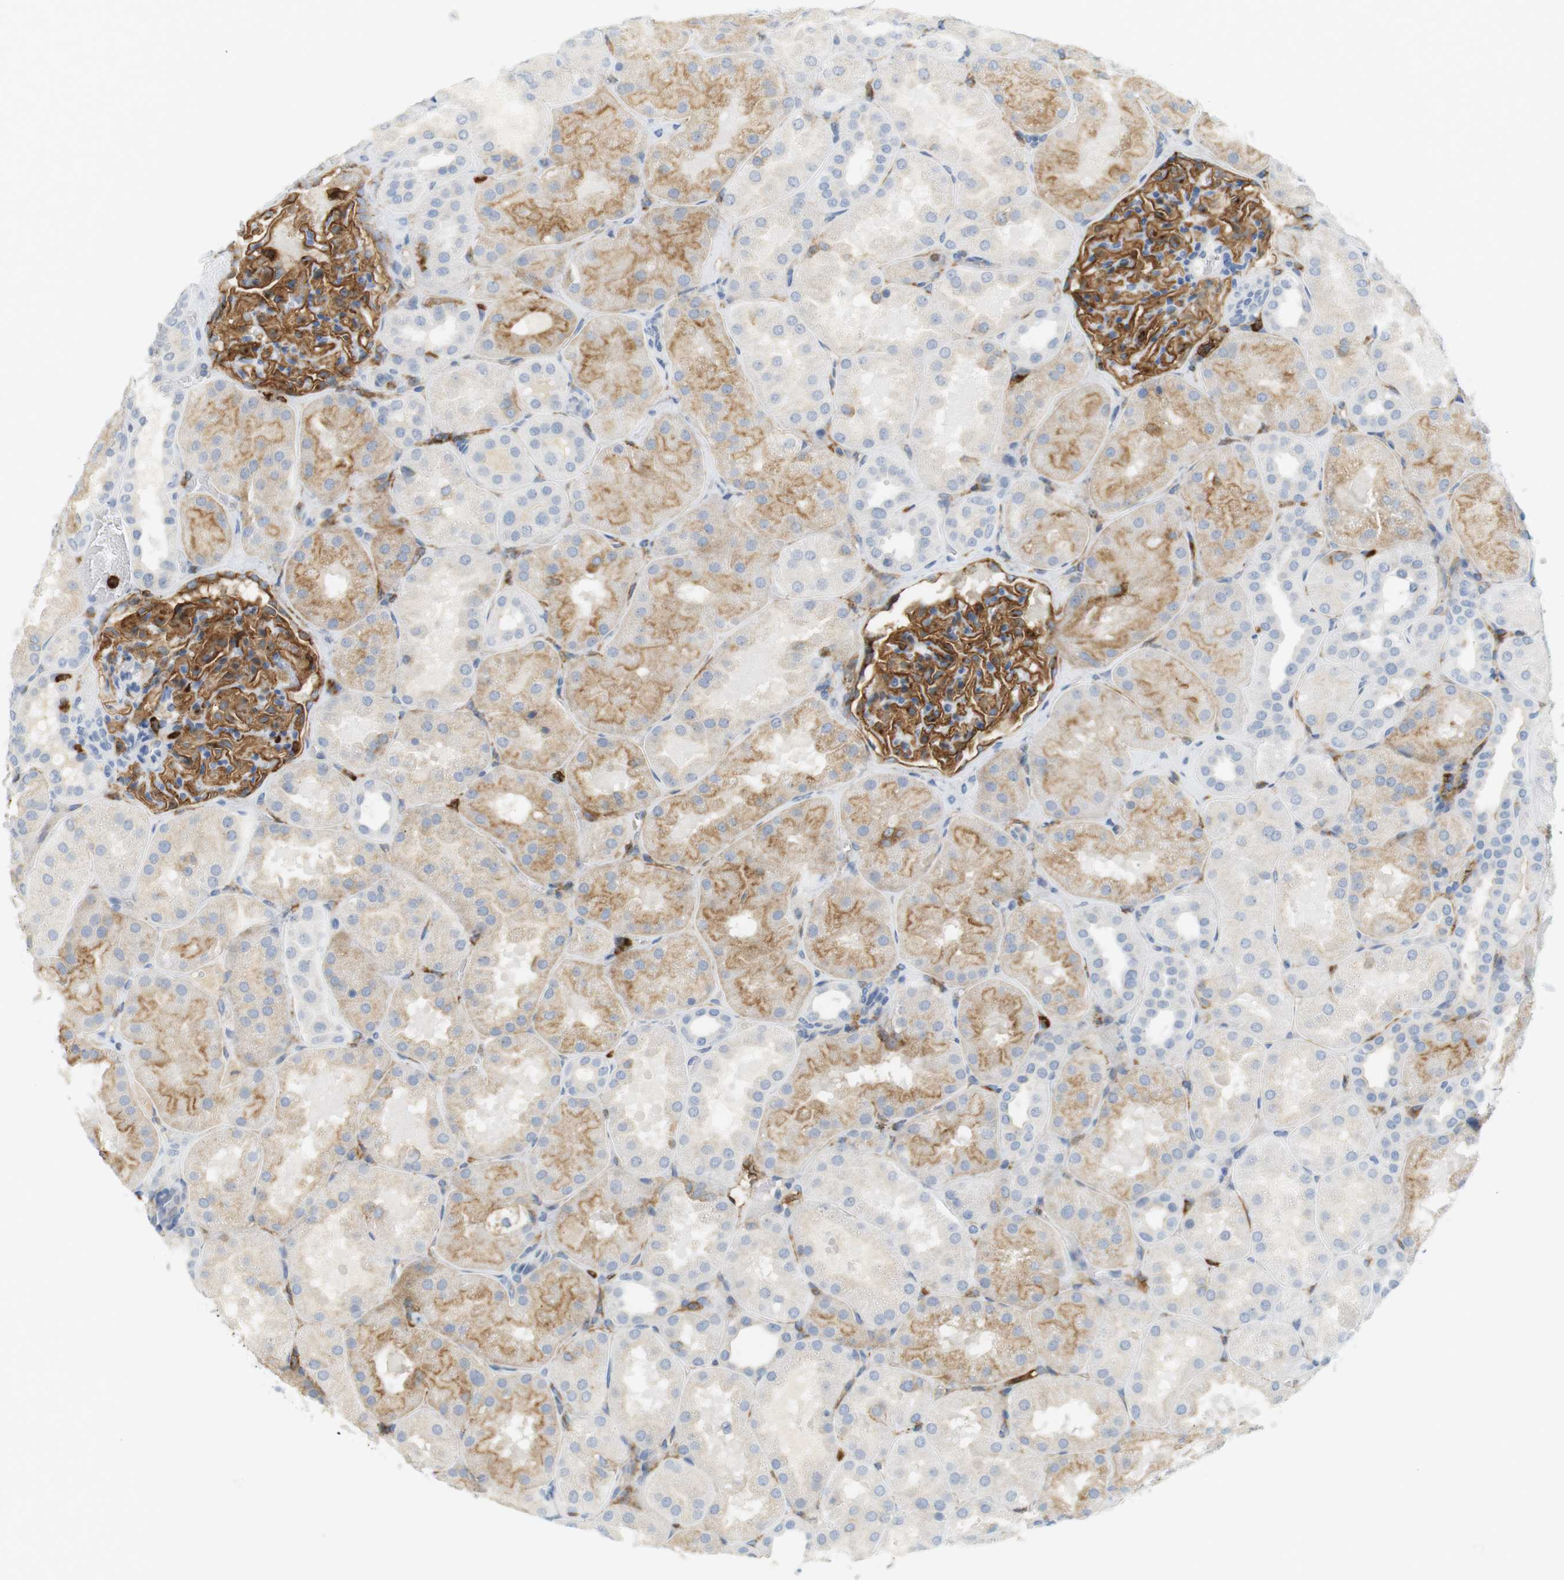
{"staining": {"intensity": "strong", "quantity": "25%-75%", "location": "cytoplasmic/membranous"}, "tissue": "kidney", "cell_type": "Cells in glomeruli", "image_type": "normal", "snomed": [{"axis": "morphology", "description": "Normal tissue, NOS"}, {"axis": "topography", "description": "Kidney"}], "caption": "Immunohistochemistry histopathology image of normal human kidney stained for a protein (brown), which reveals high levels of strong cytoplasmic/membranous positivity in approximately 25%-75% of cells in glomeruli.", "gene": "SIRPA", "patient": {"sex": "male", "age": 28}}